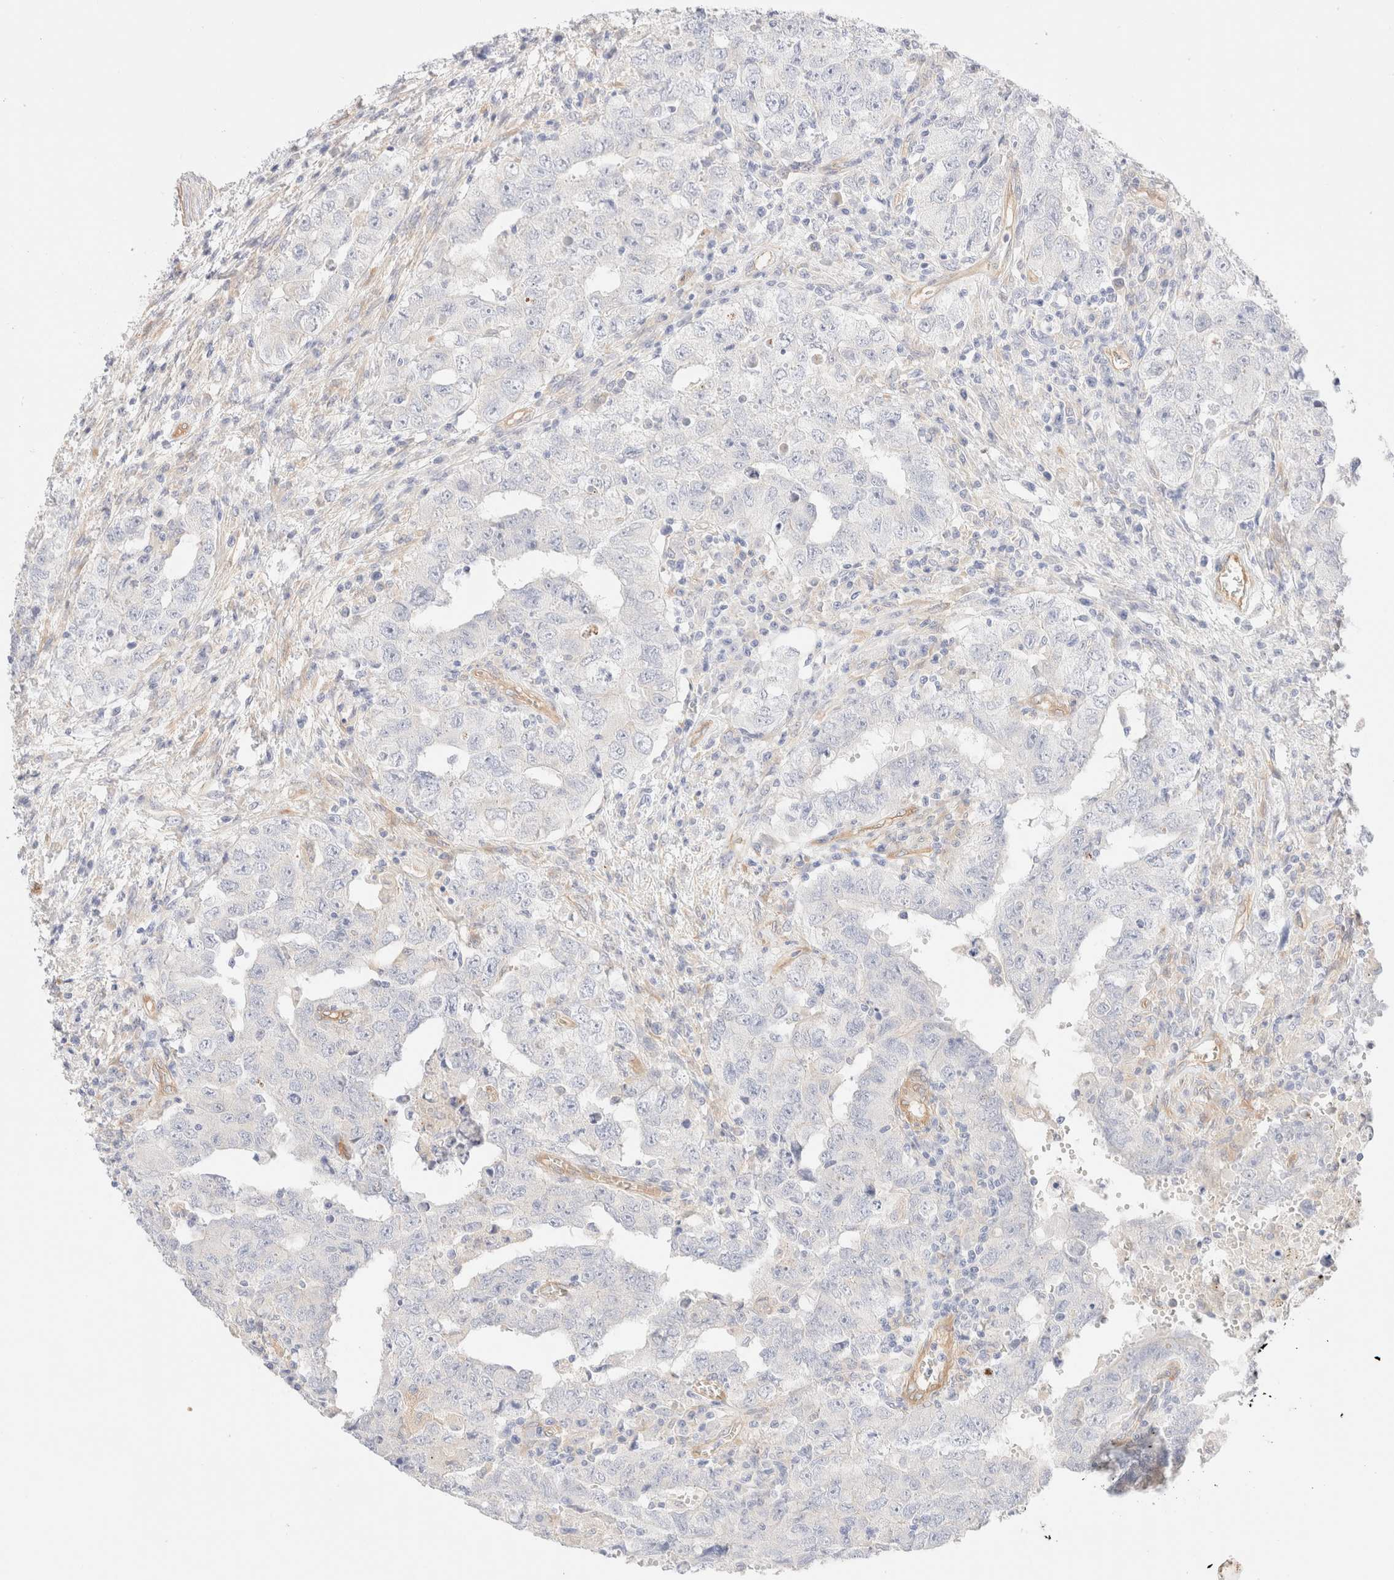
{"staining": {"intensity": "negative", "quantity": "none", "location": "none"}, "tissue": "testis cancer", "cell_type": "Tumor cells", "image_type": "cancer", "snomed": [{"axis": "morphology", "description": "Carcinoma, Embryonal, NOS"}, {"axis": "topography", "description": "Testis"}], "caption": "Immunohistochemistry image of neoplastic tissue: testis cancer stained with DAB (3,3'-diaminobenzidine) exhibits no significant protein staining in tumor cells.", "gene": "NIBAN2", "patient": {"sex": "male", "age": 26}}